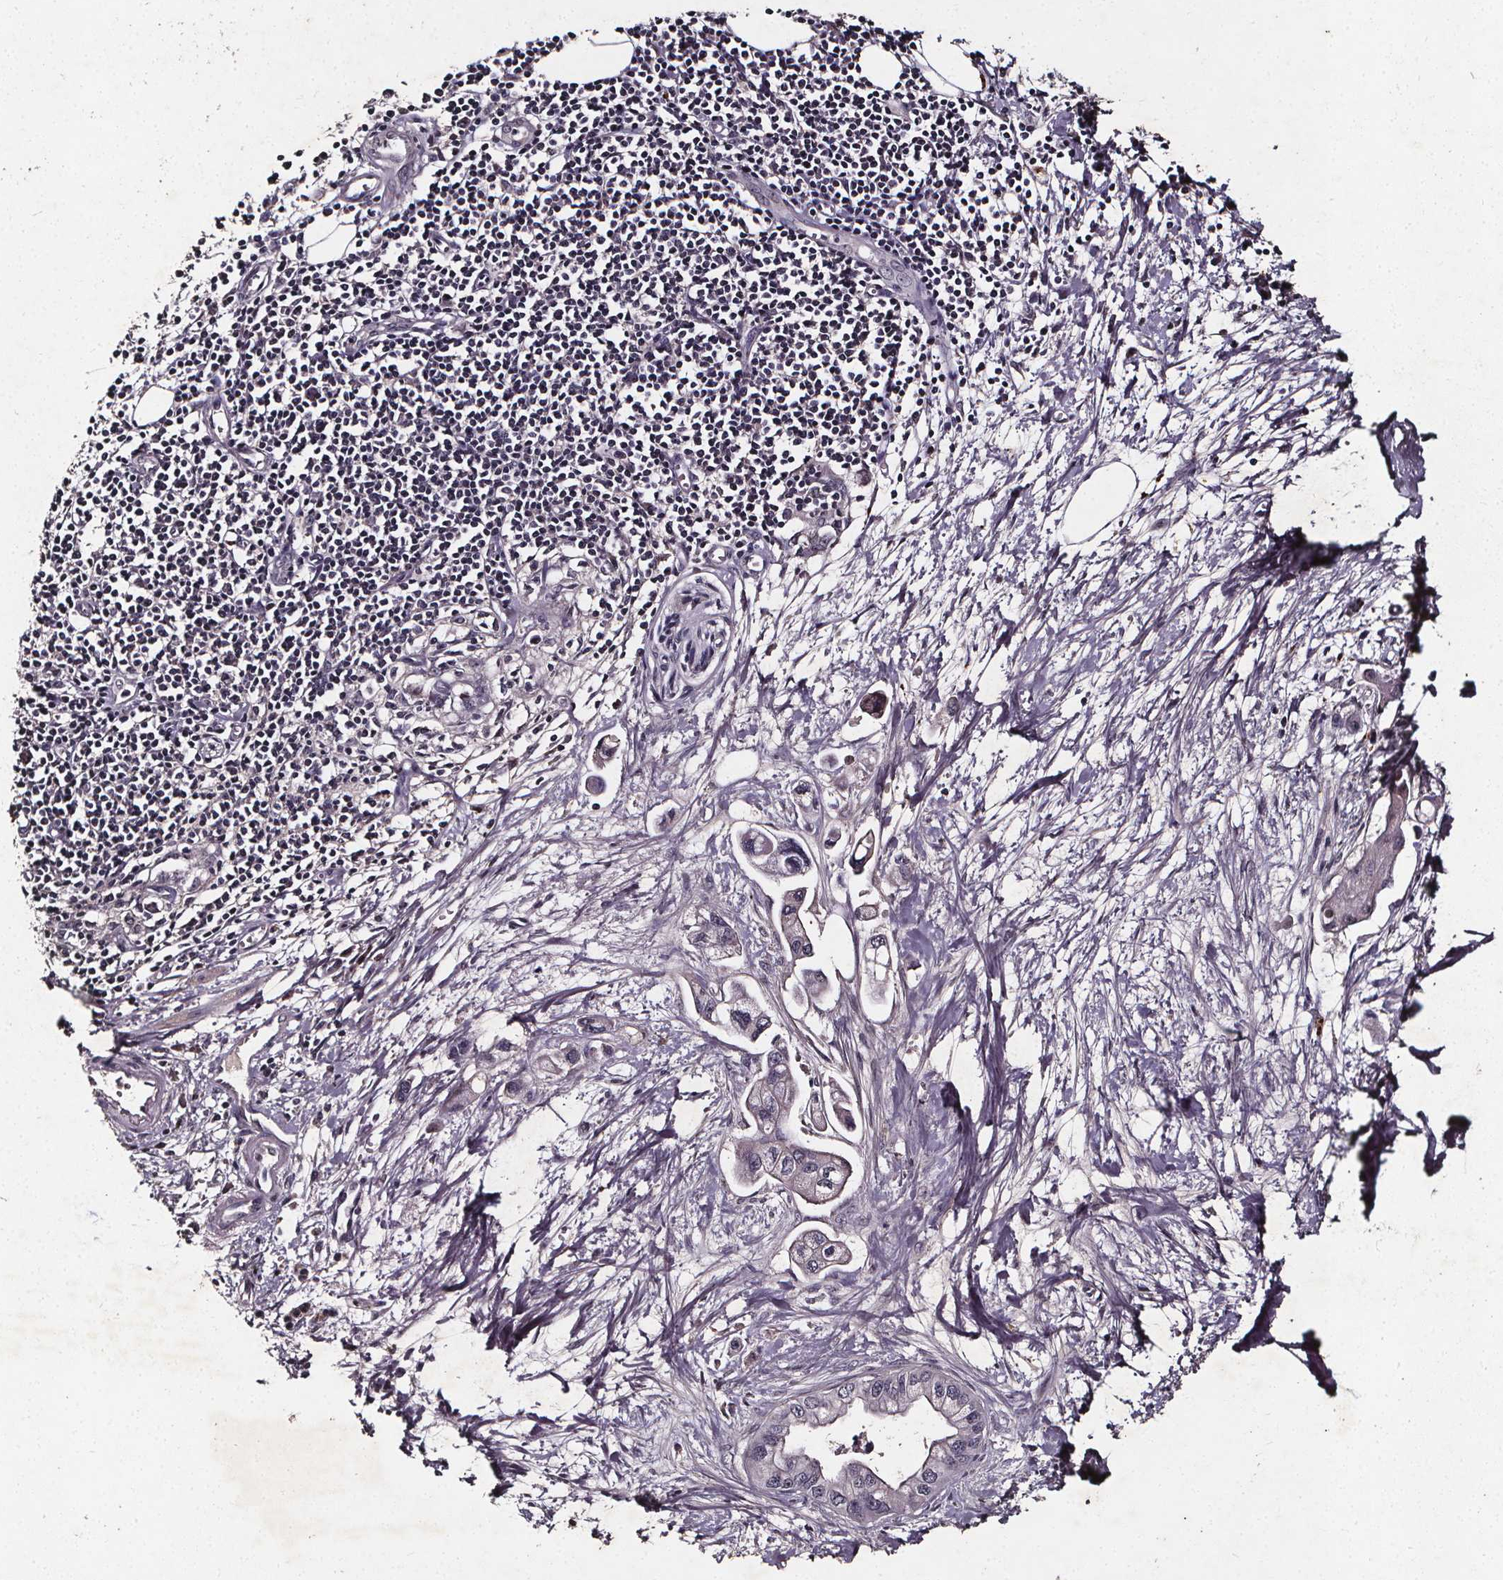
{"staining": {"intensity": "negative", "quantity": "none", "location": "none"}, "tissue": "pancreatic cancer", "cell_type": "Tumor cells", "image_type": "cancer", "snomed": [{"axis": "morphology", "description": "Adenocarcinoma, NOS"}, {"axis": "topography", "description": "Pancreas"}], "caption": "The IHC photomicrograph has no significant staining in tumor cells of pancreatic adenocarcinoma tissue.", "gene": "SPAG8", "patient": {"sex": "male", "age": 60}}